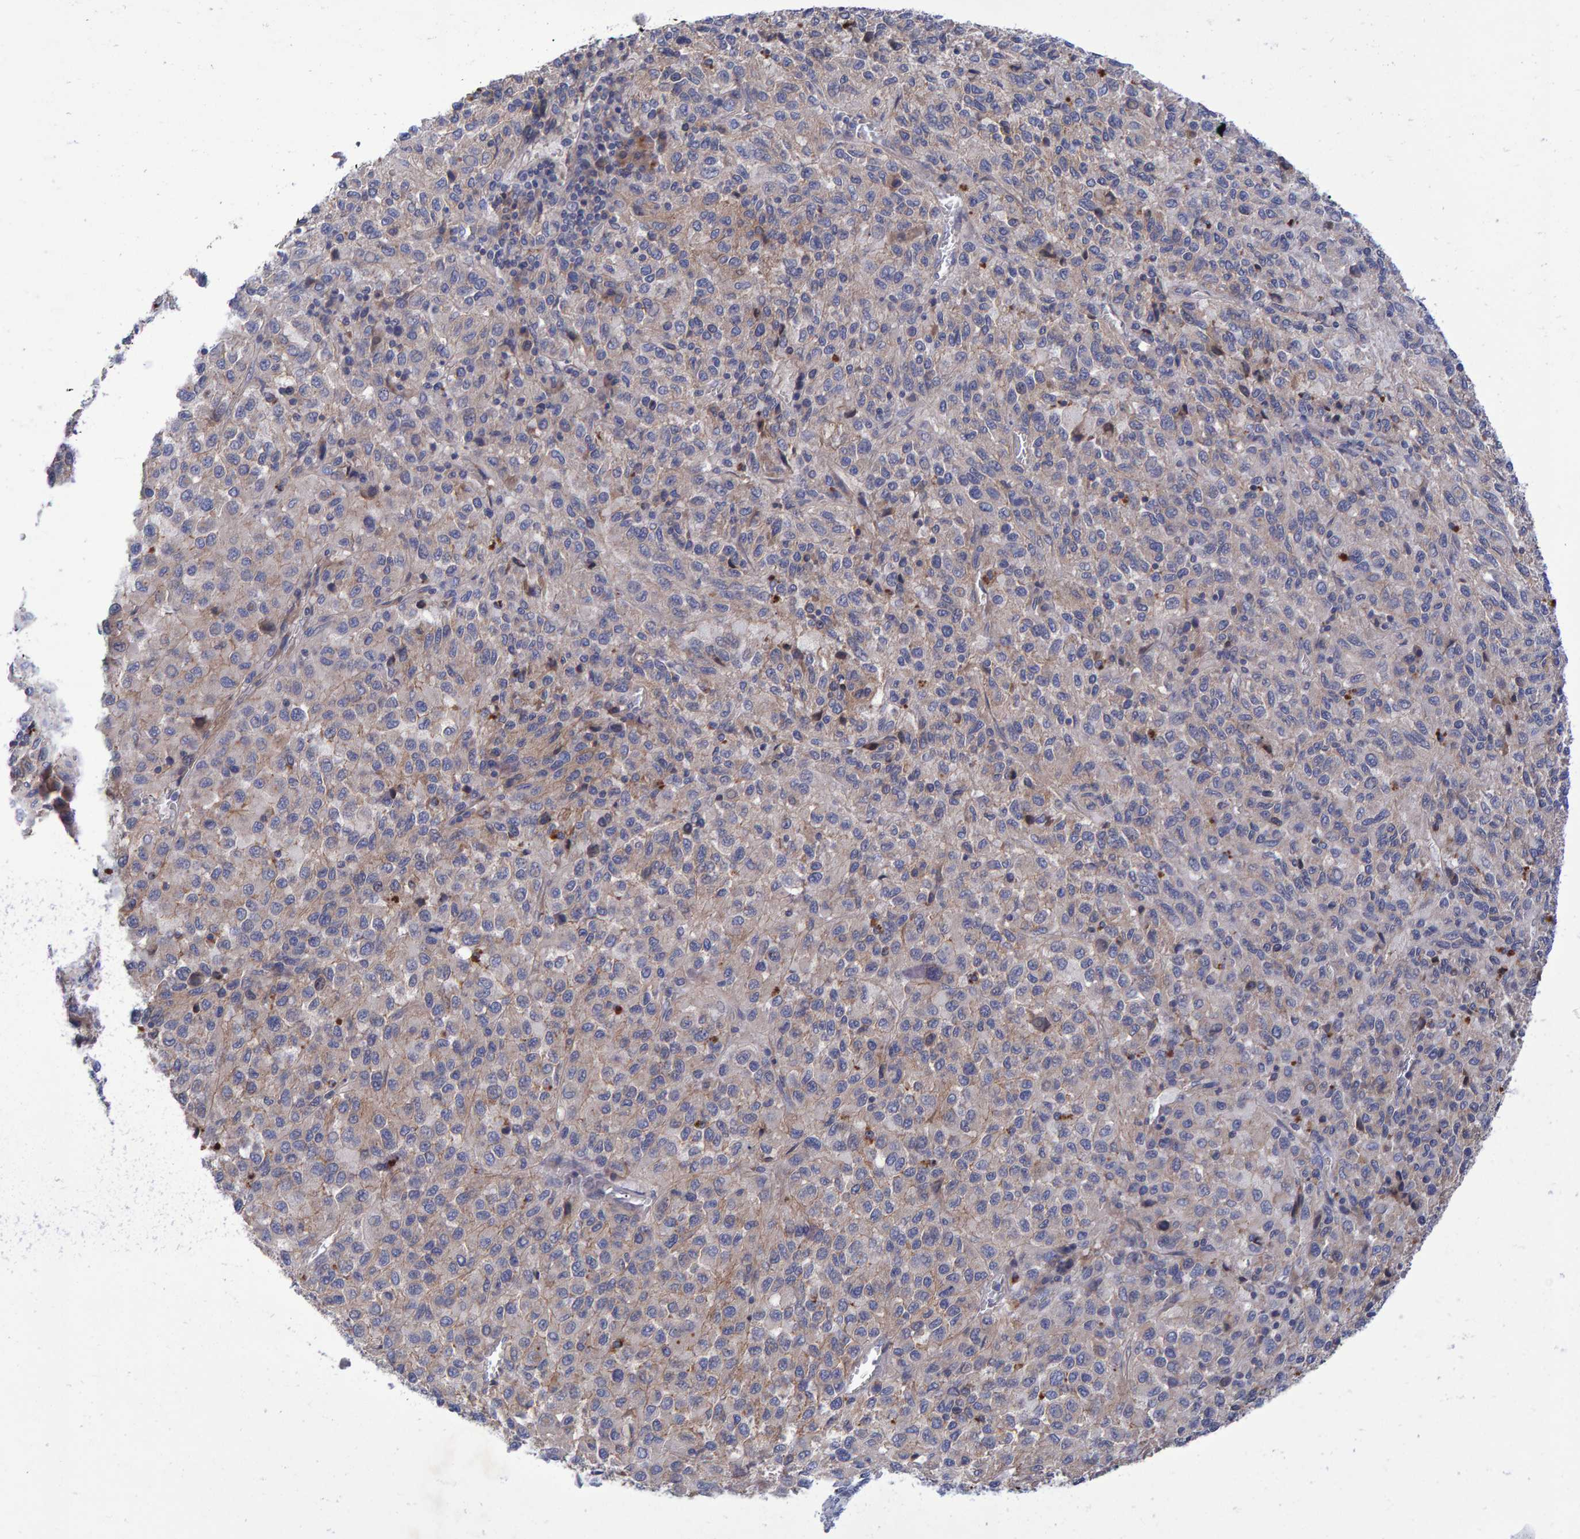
{"staining": {"intensity": "weak", "quantity": "<25%", "location": "cytoplasmic/membranous"}, "tissue": "melanoma", "cell_type": "Tumor cells", "image_type": "cancer", "snomed": [{"axis": "morphology", "description": "Malignant melanoma, Metastatic site"}, {"axis": "topography", "description": "Lung"}], "caption": "Tumor cells show no significant protein positivity in melanoma.", "gene": "EFR3A", "patient": {"sex": "male", "age": 64}}